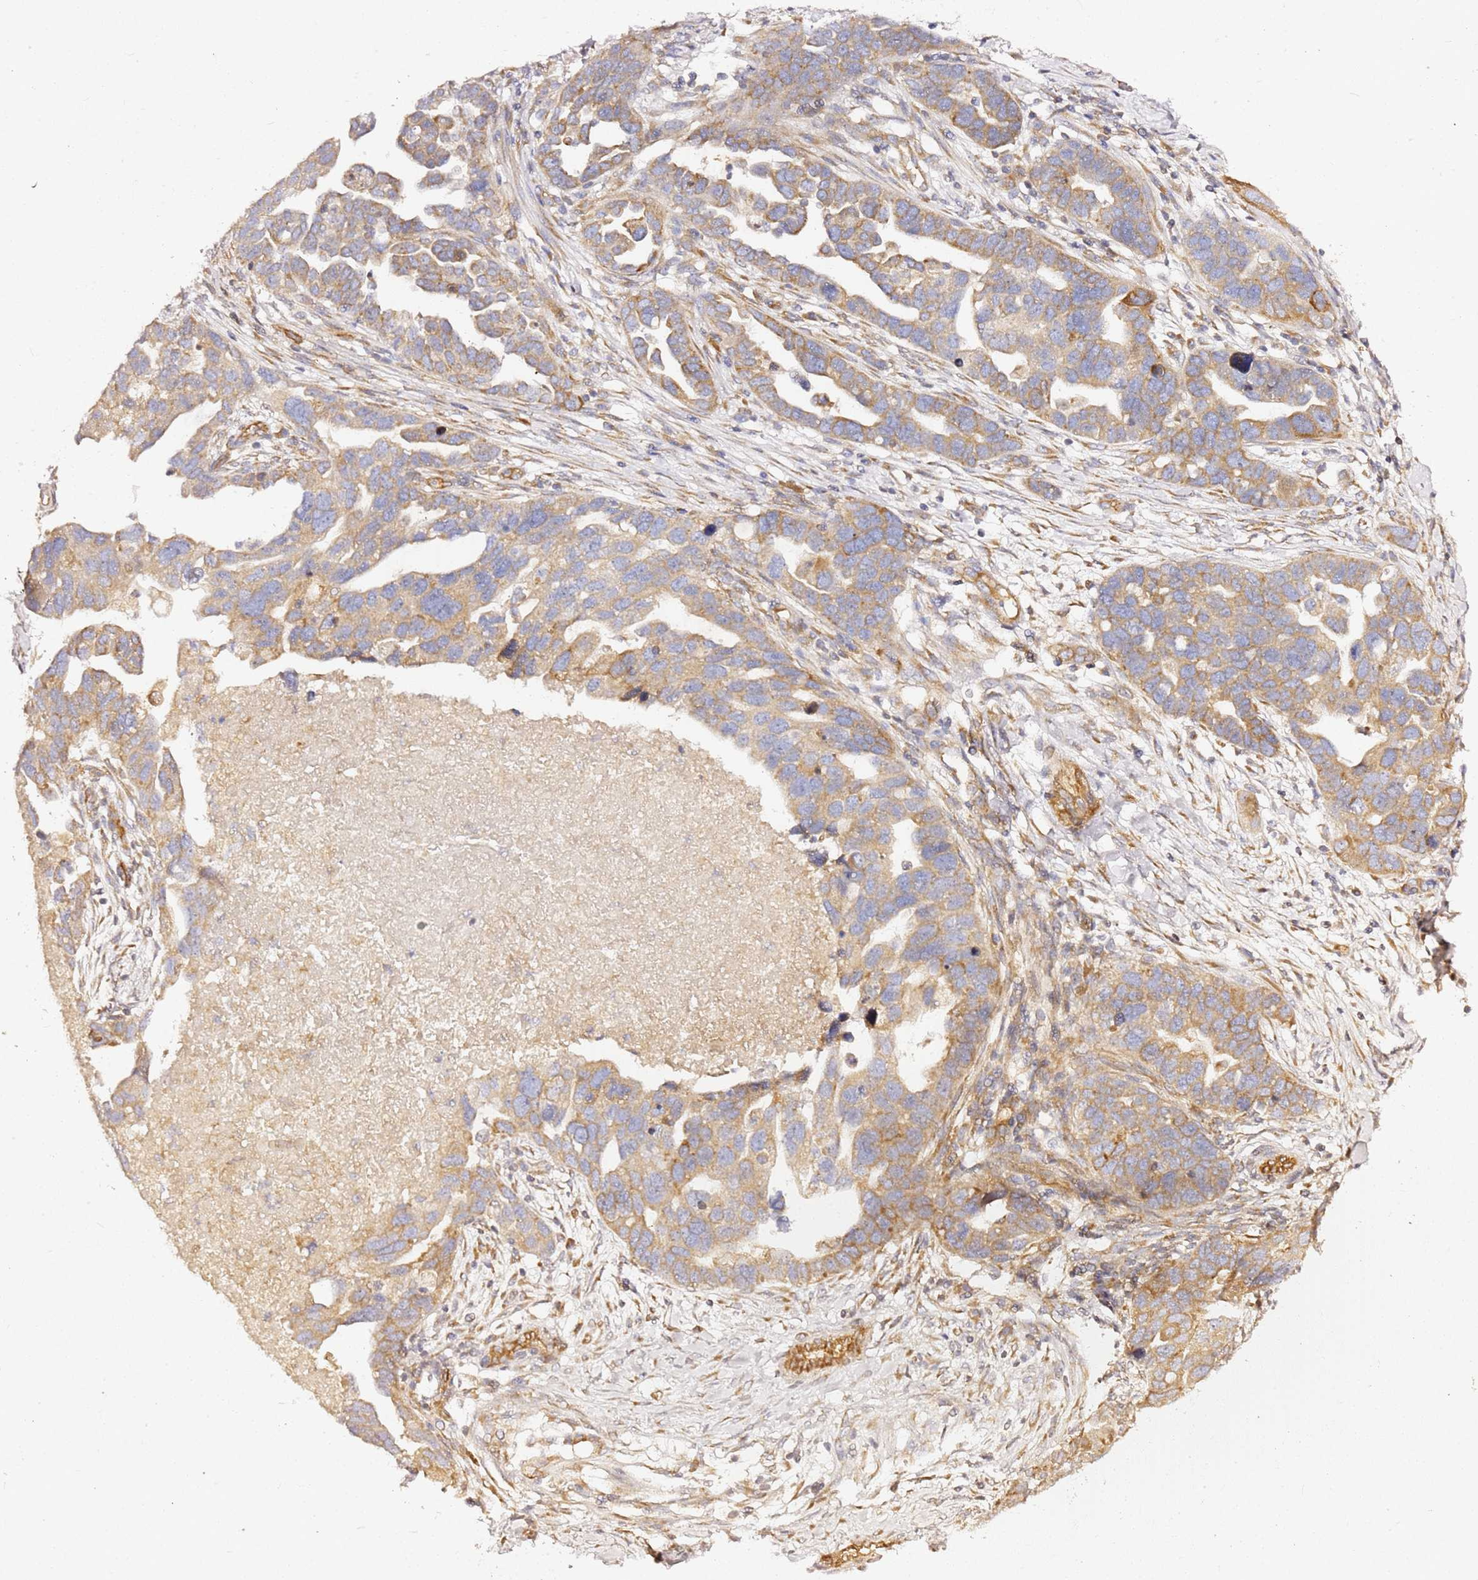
{"staining": {"intensity": "moderate", "quantity": ">75%", "location": "cytoplasmic/membranous"}, "tissue": "ovarian cancer", "cell_type": "Tumor cells", "image_type": "cancer", "snomed": [{"axis": "morphology", "description": "Cystadenocarcinoma, serous, NOS"}, {"axis": "topography", "description": "Ovary"}], "caption": "Human ovarian cancer (serous cystadenocarcinoma) stained for a protein (brown) demonstrates moderate cytoplasmic/membranous positive positivity in about >75% of tumor cells.", "gene": "KIF7", "patient": {"sex": "female", "age": 54}}